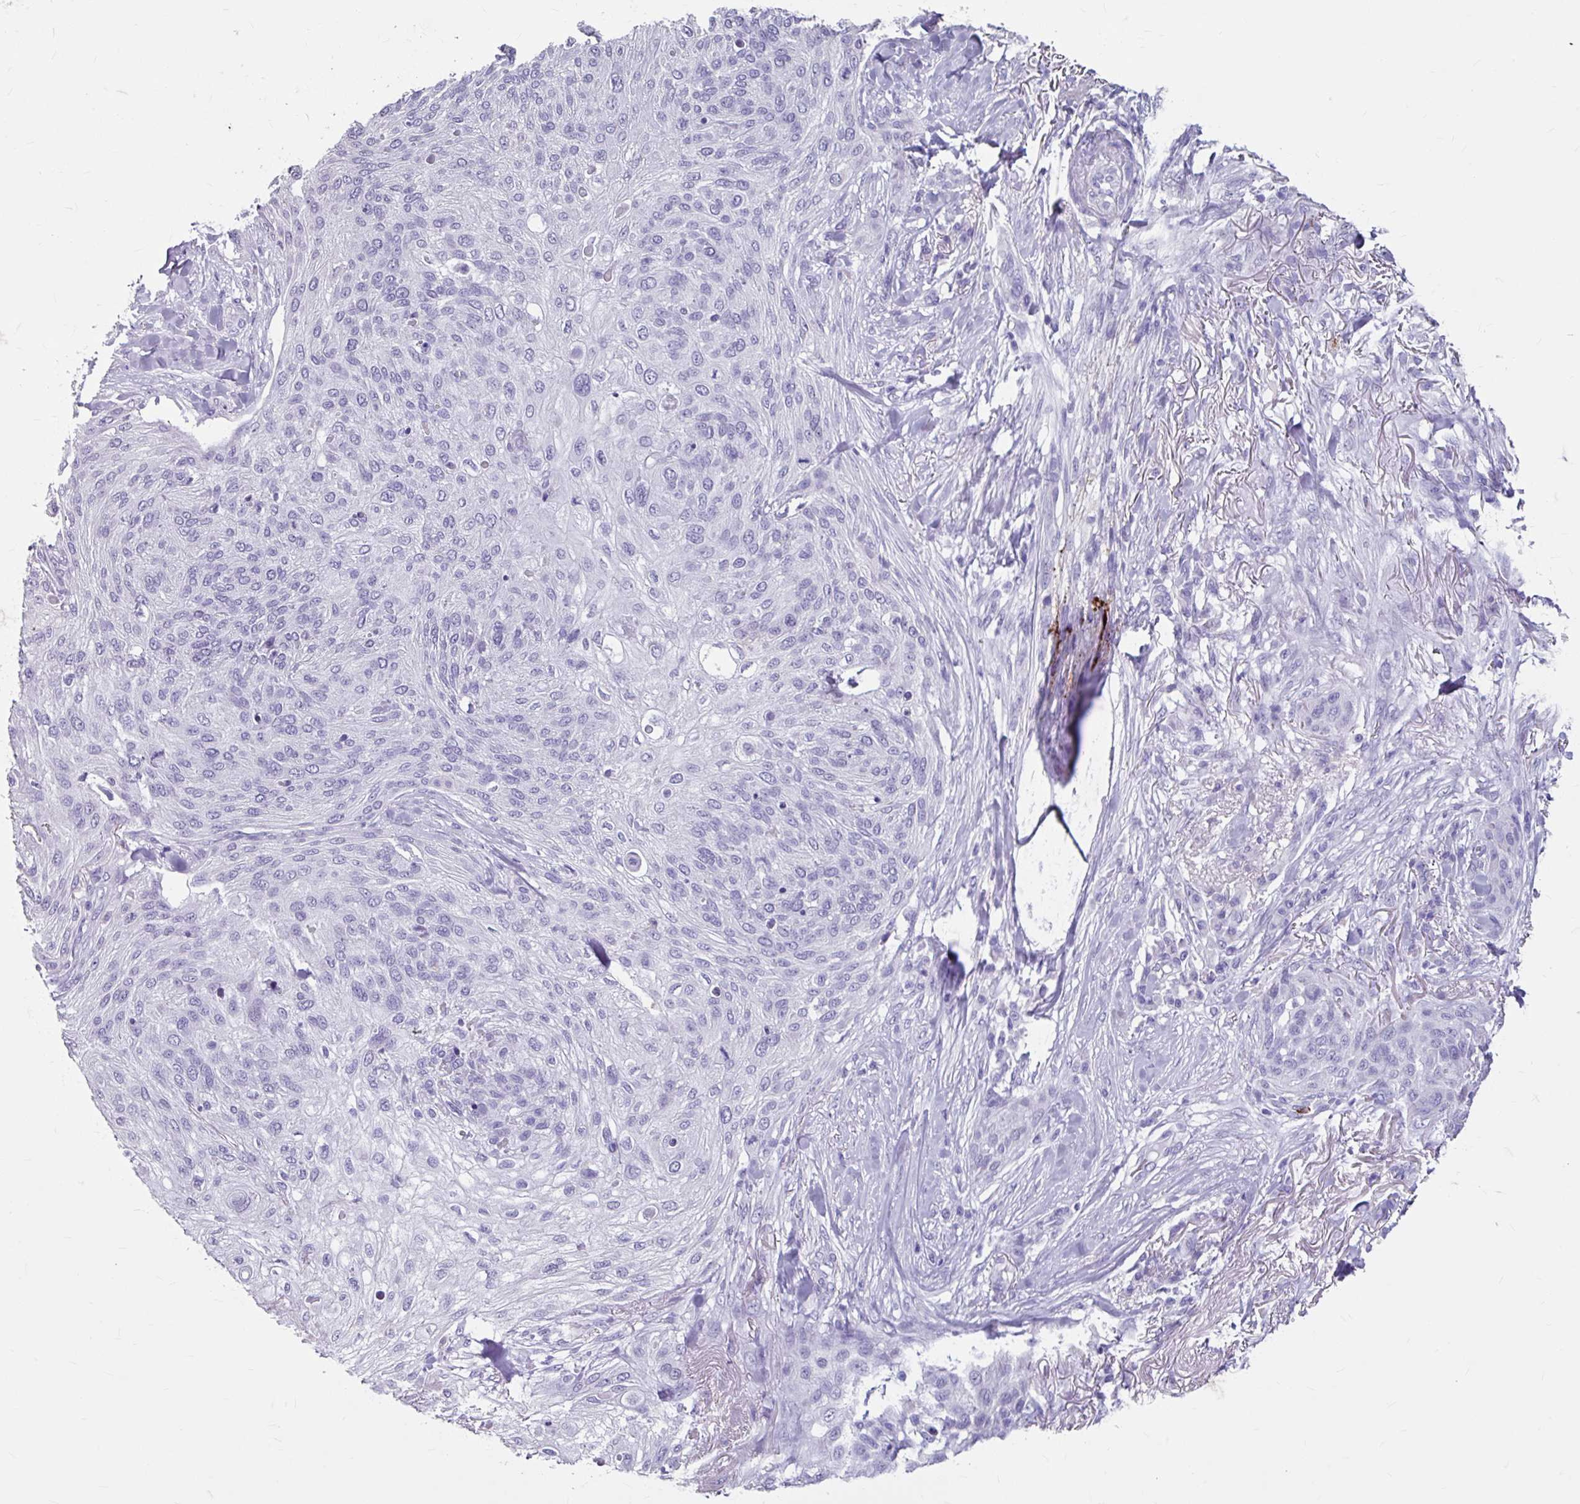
{"staining": {"intensity": "negative", "quantity": "none", "location": "none"}, "tissue": "skin cancer", "cell_type": "Tumor cells", "image_type": "cancer", "snomed": [{"axis": "morphology", "description": "Squamous cell carcinoma, NOS"}, {"axis": "topography", "description": "Skin"}], "caption": "Tumor cells show no significant staining in skin squamous cell carcinoma.", "gene": "ANKRD1", "patient": {"sex": "female", "age": 87}}